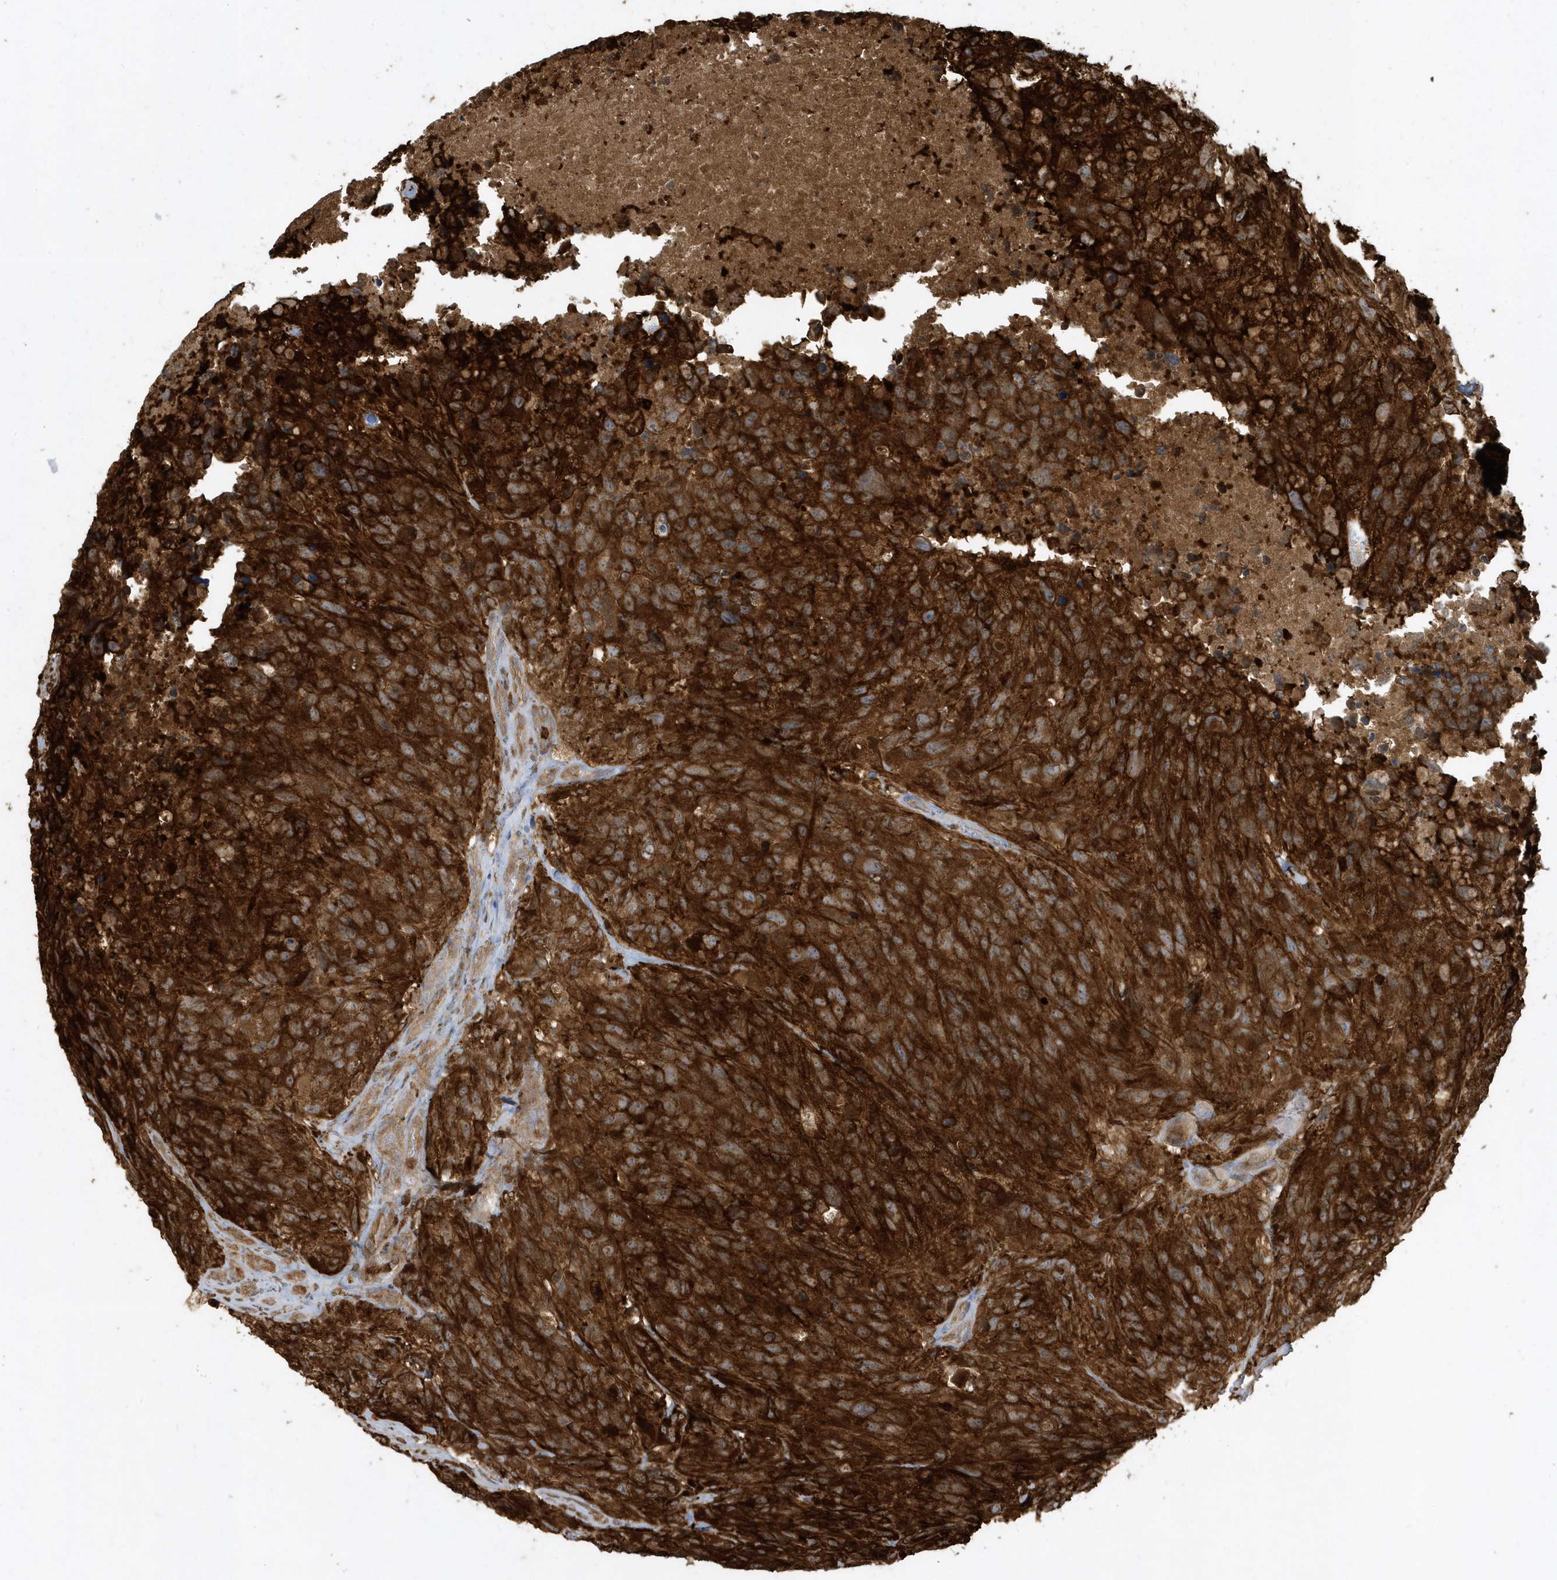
{"staining": {"intensity": "strong", "quantity": ">75%", "location": "cytoplasmic/membranous"}, "tissue": "glioma", "cell_type": "Tumor cells", "image_type": "cancer", "snomed": [{"axis": "morphology", "description": "Glioma, malignant, High grade"}, {"axis": "topography", "description": "Brain"}], "caption": "Glioma was stained to show a protein in brown. There is high levels of strong cytoplasmic/membranous staining in about >75% of tumor cells. The staining was performed using DAB (3,3'-diaminobenzidine) to visualize the protein expression in brown, while the nuclei were stained in blue with hematoxylin (Magnification: 20x).", "gene": "CLCN6", "patient": {"sex": "male", "age": 69}}